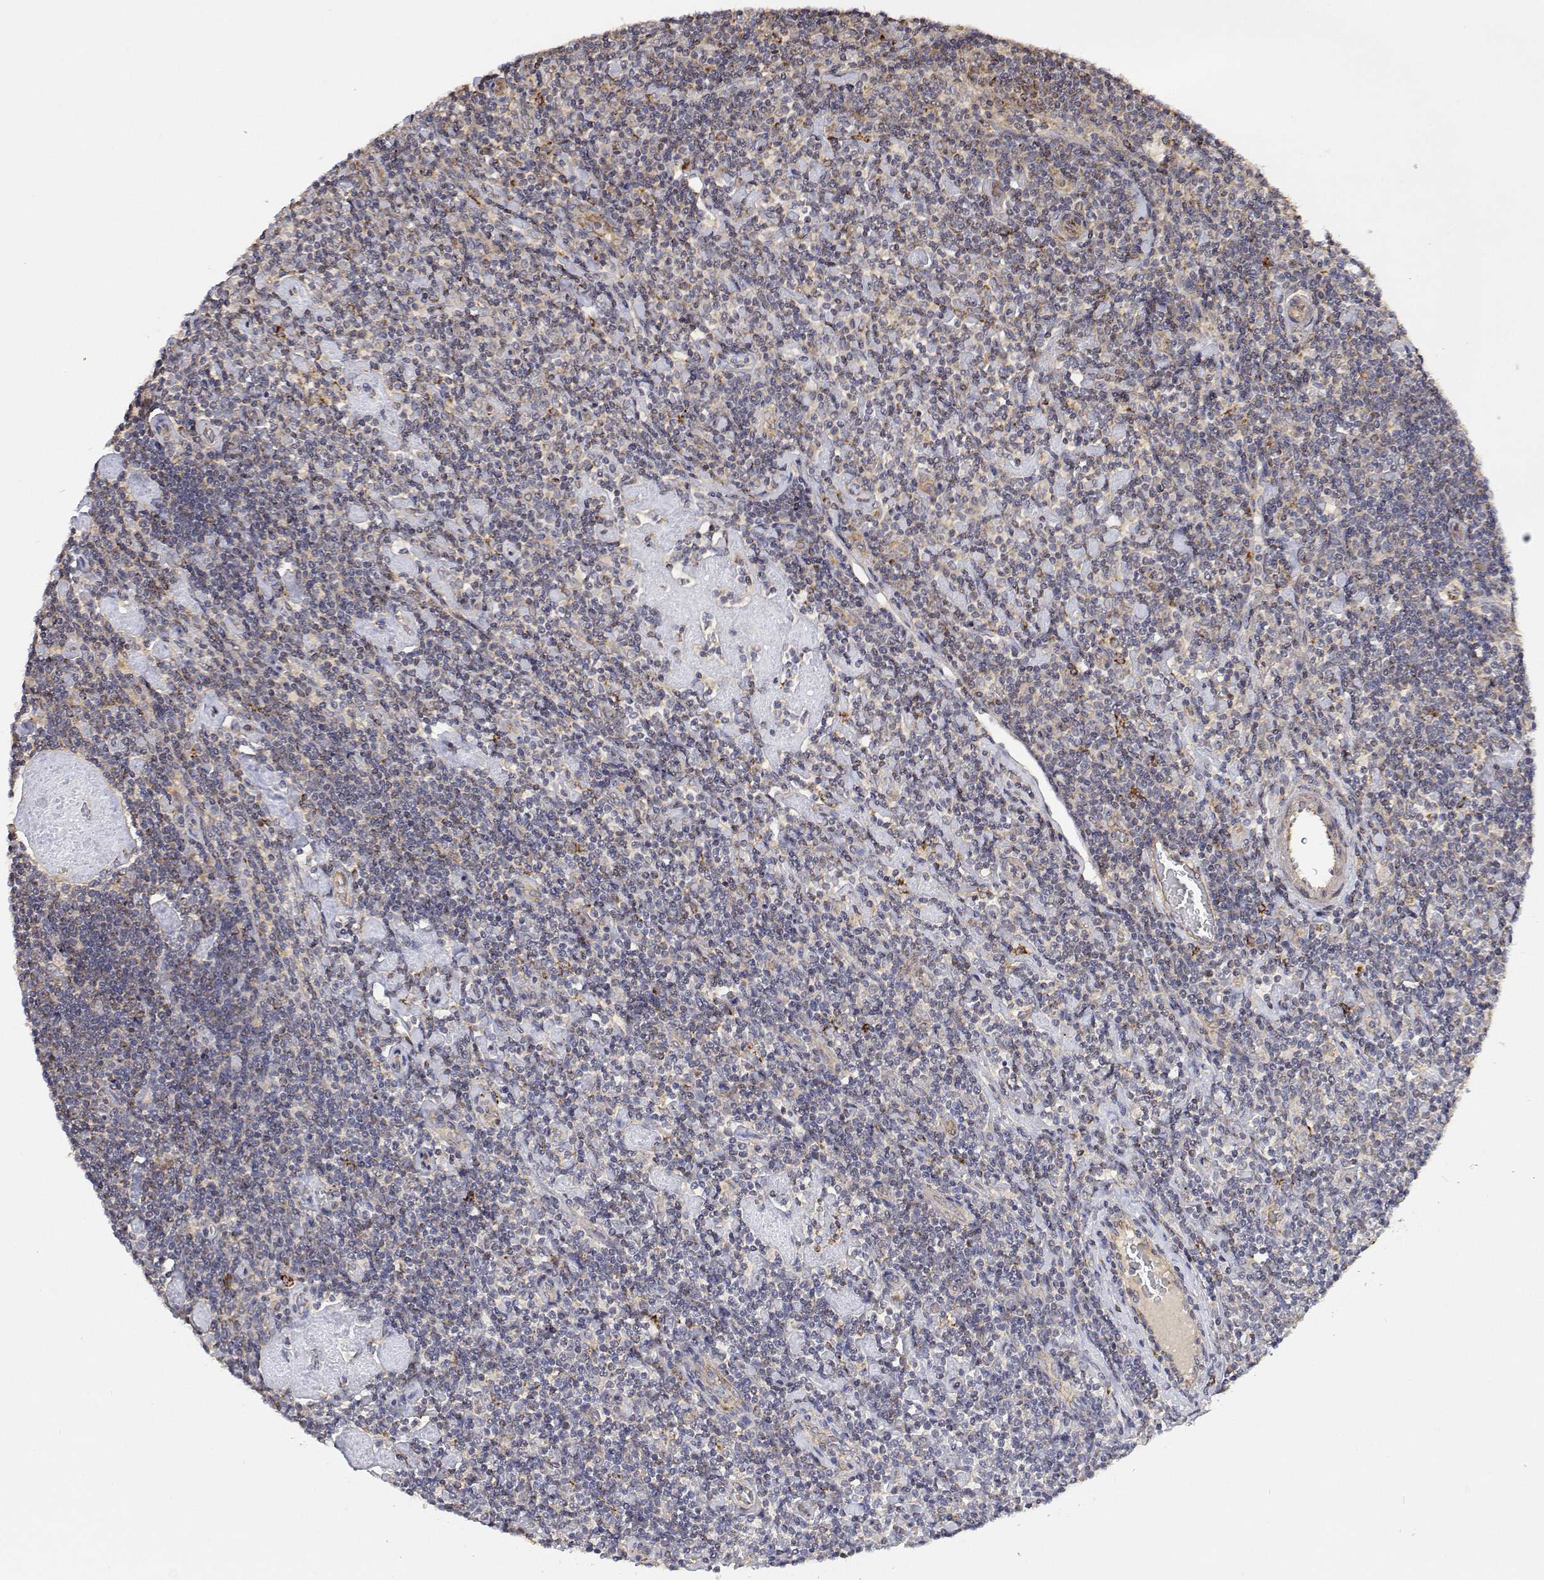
{"staining": {"intensity": "negative", "quantity": "none", "location": "none"}, "tissue": "lymphoma", "cell_type": "Tumor cells", "image_type": "cancer", "snomed": [{"axis": "morphology", "description": "Hodgkin's disease, NOS"}, {"axis": "topography", "description": "Lymph node"}], "caption": "DAB immunohistochemical staining of human Hodgkin's disease demonstrates no significant positivity in tumor cells.", "gene": "LONRF3", "patient": {"sex": "male", "age": 40}}